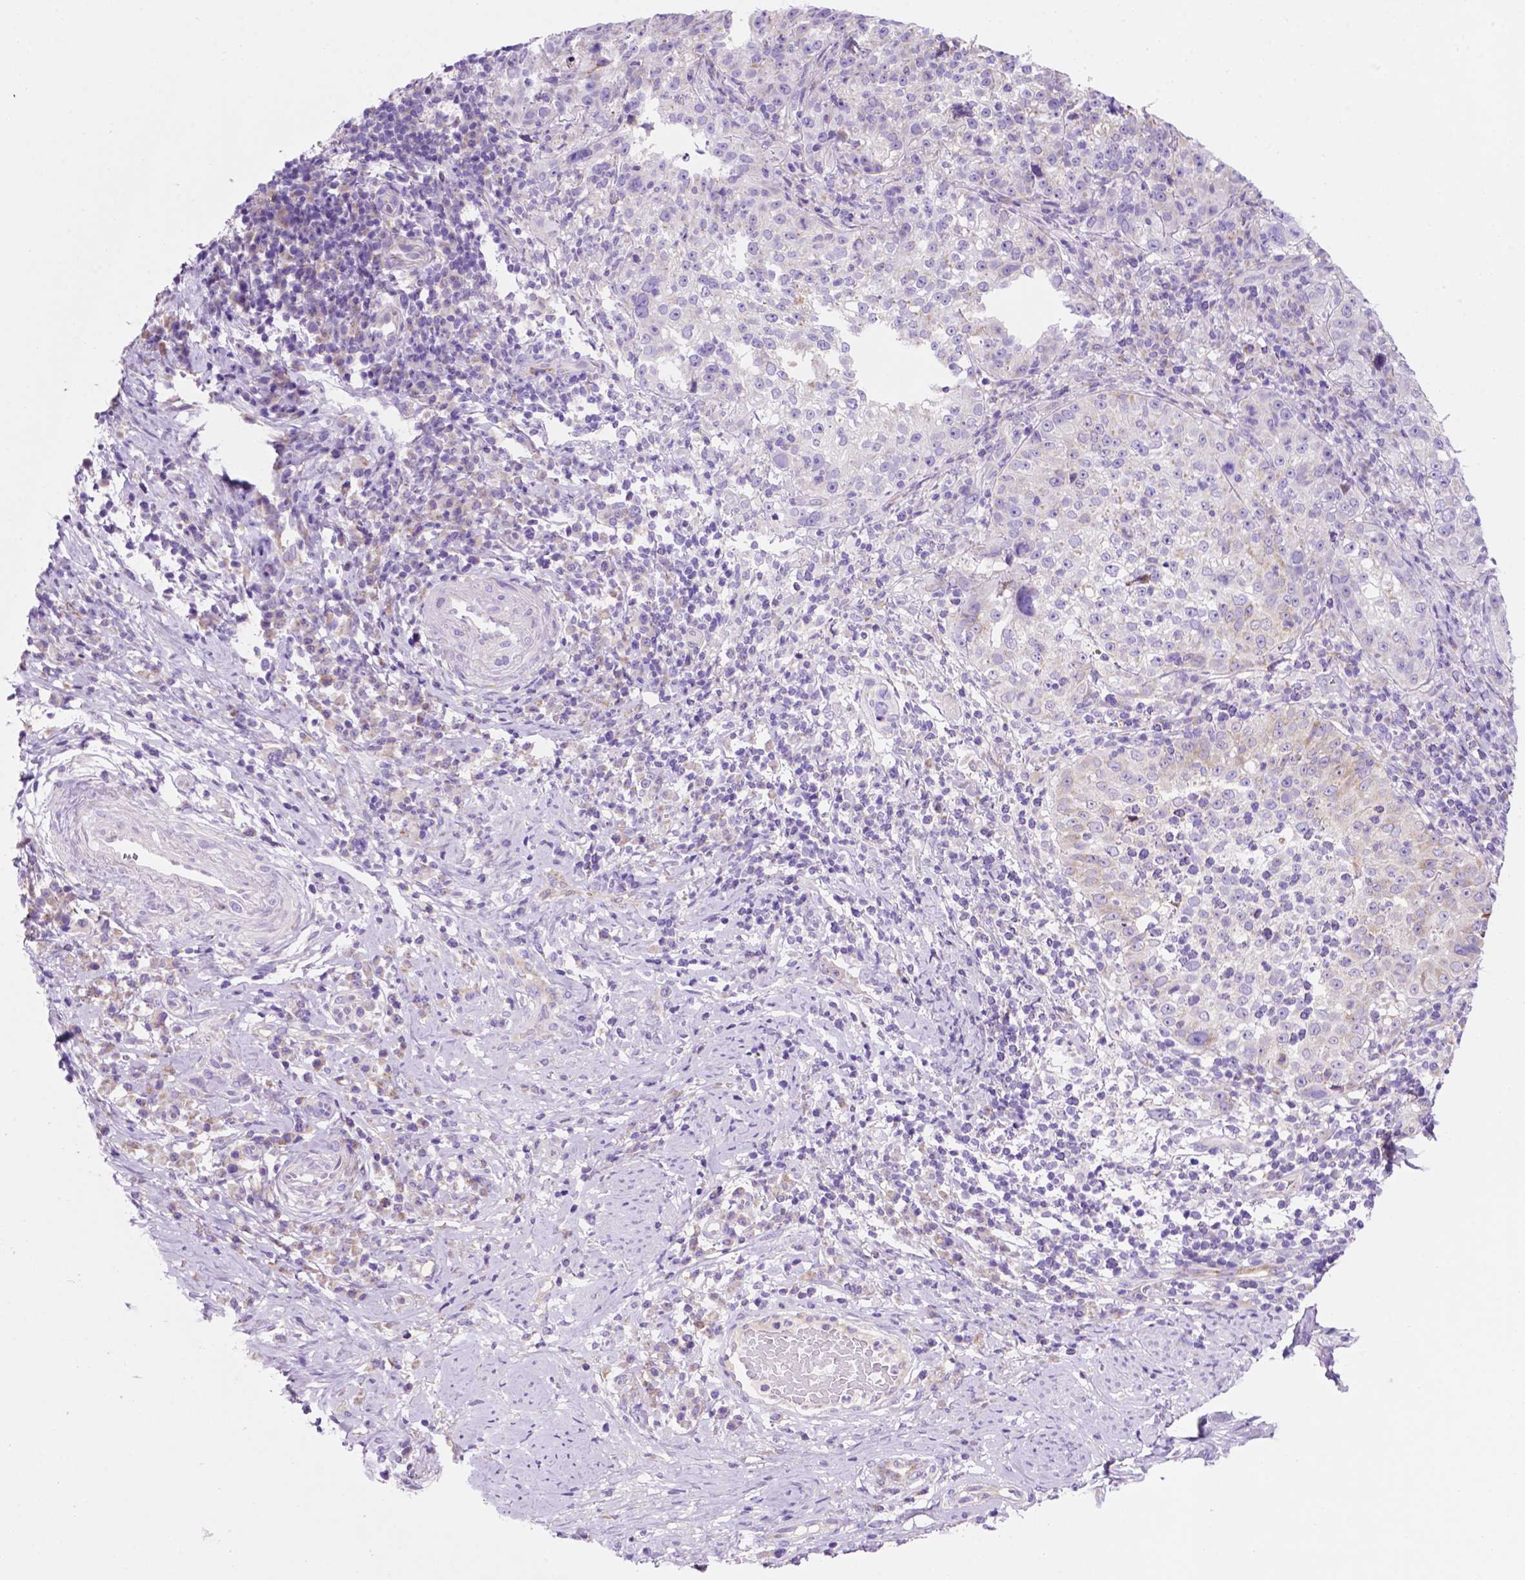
{"staining": {"intensity": "negative", "quantity": "none", "location": "none"}, "tissue": "cervical cancer", "cell_type": "Tumor cells", "image_type": "cancer", "snomed": [{"axis": "morphology", "description": "Squamous cell carcinoma, NOS"}, {"axis": "topography", "description": "Cervix"}], "caption": "Tumor cells are negative for brown protein staining in cervical squamous cell carcinoma.", "gene": "CEACAM7", "patient": {"sex": "female", "age": 75}}